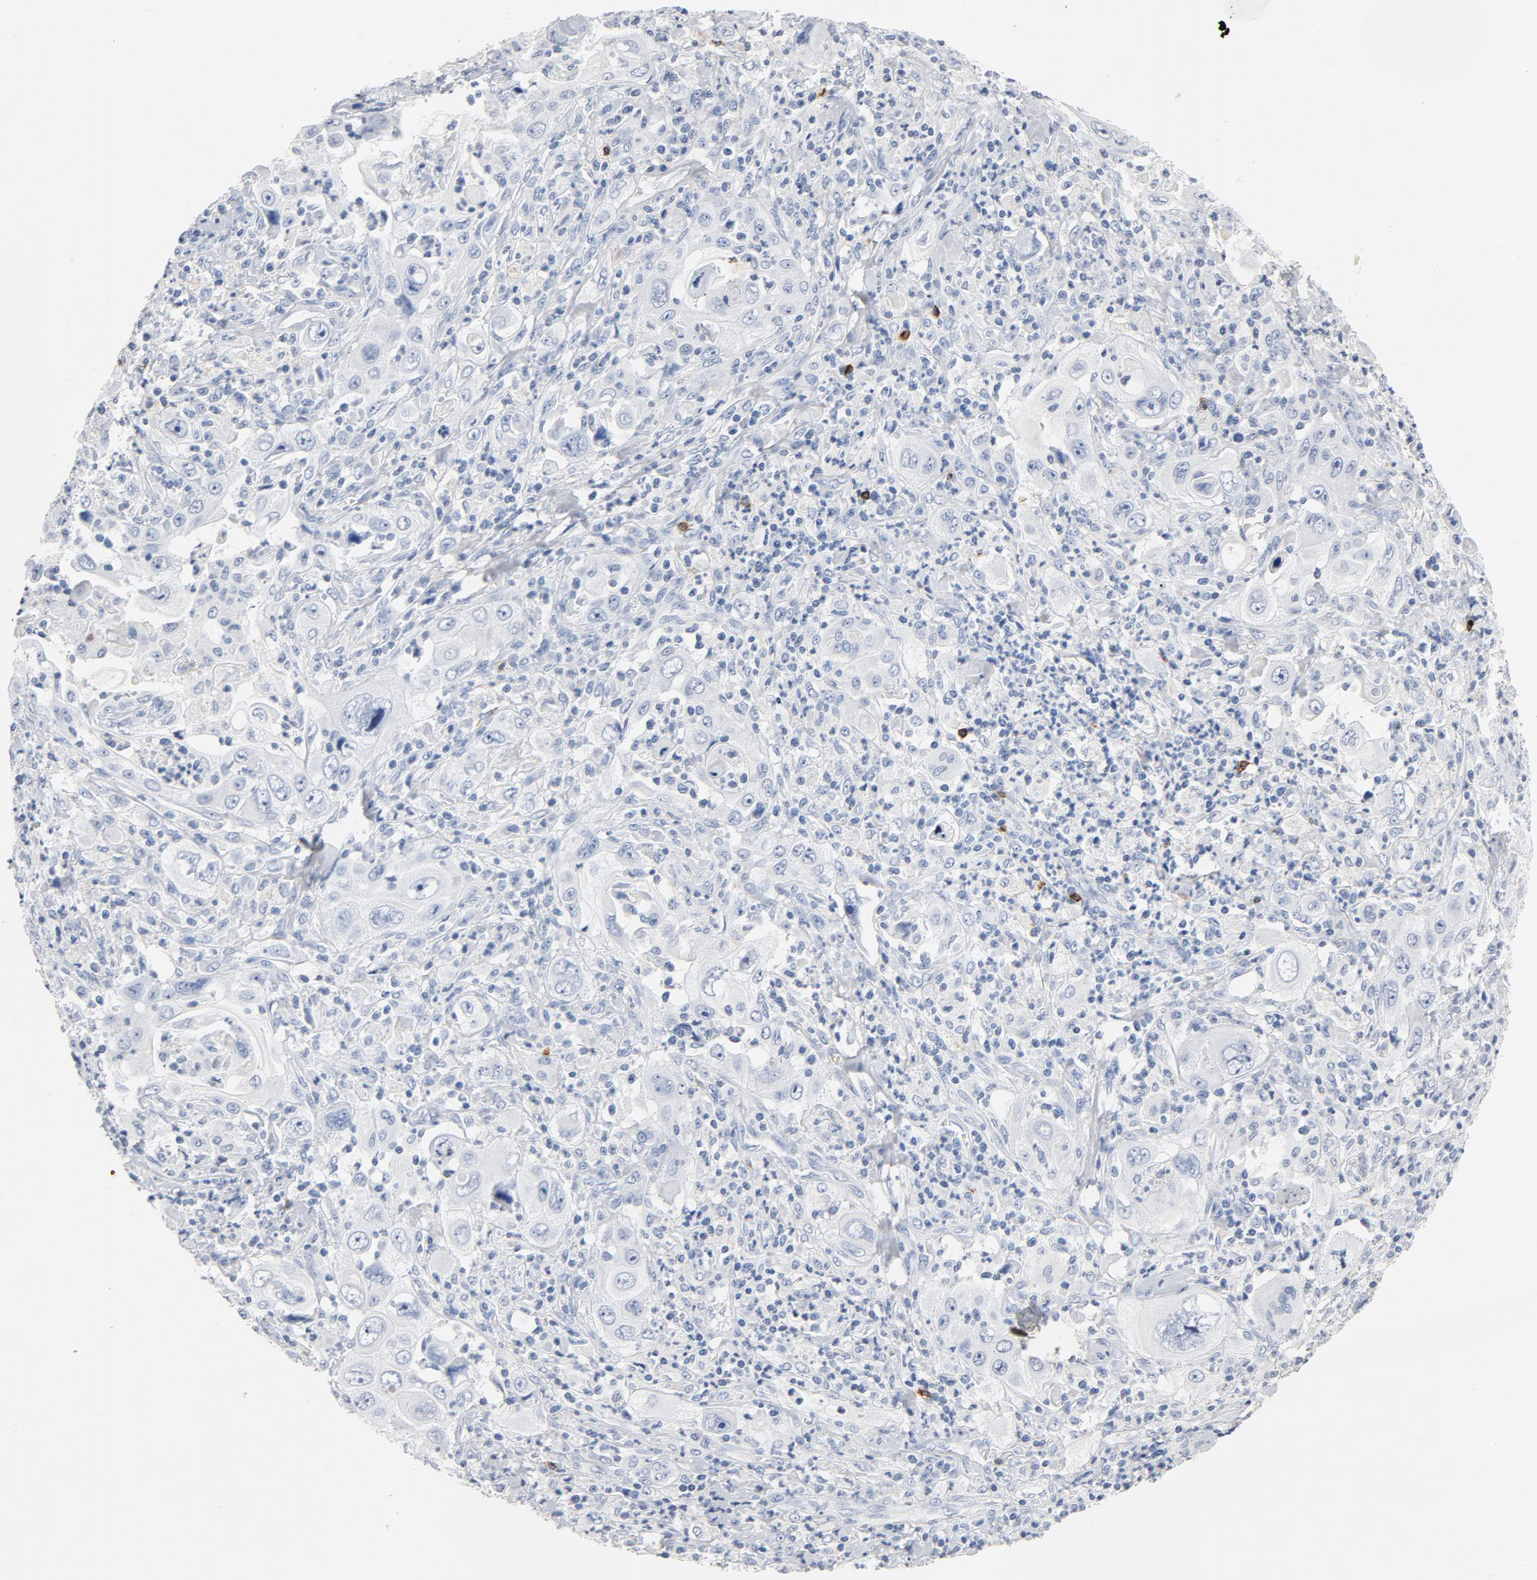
{"staining": {"intensity": "negative", "quantity": "none", "location": "none"}, "tissue": "pancreatic cancer", "cell_type": "Tumor cells", "image_type": "cancer", "snomed": [{"axis": "morphology", "description": "Adenocarcinoma, NOS"}, {"axis": "topography", "description": "Pancreas"}], "caption": "A high-resolution micrograph shows immunohistochemistry (IHC) staining of pancreatic cancer (adenocarcinoma), which exhibits no significant positivity in tumor cells.", "gene": "PTPRB", "patient": {"sex": "male", "age": 70}}